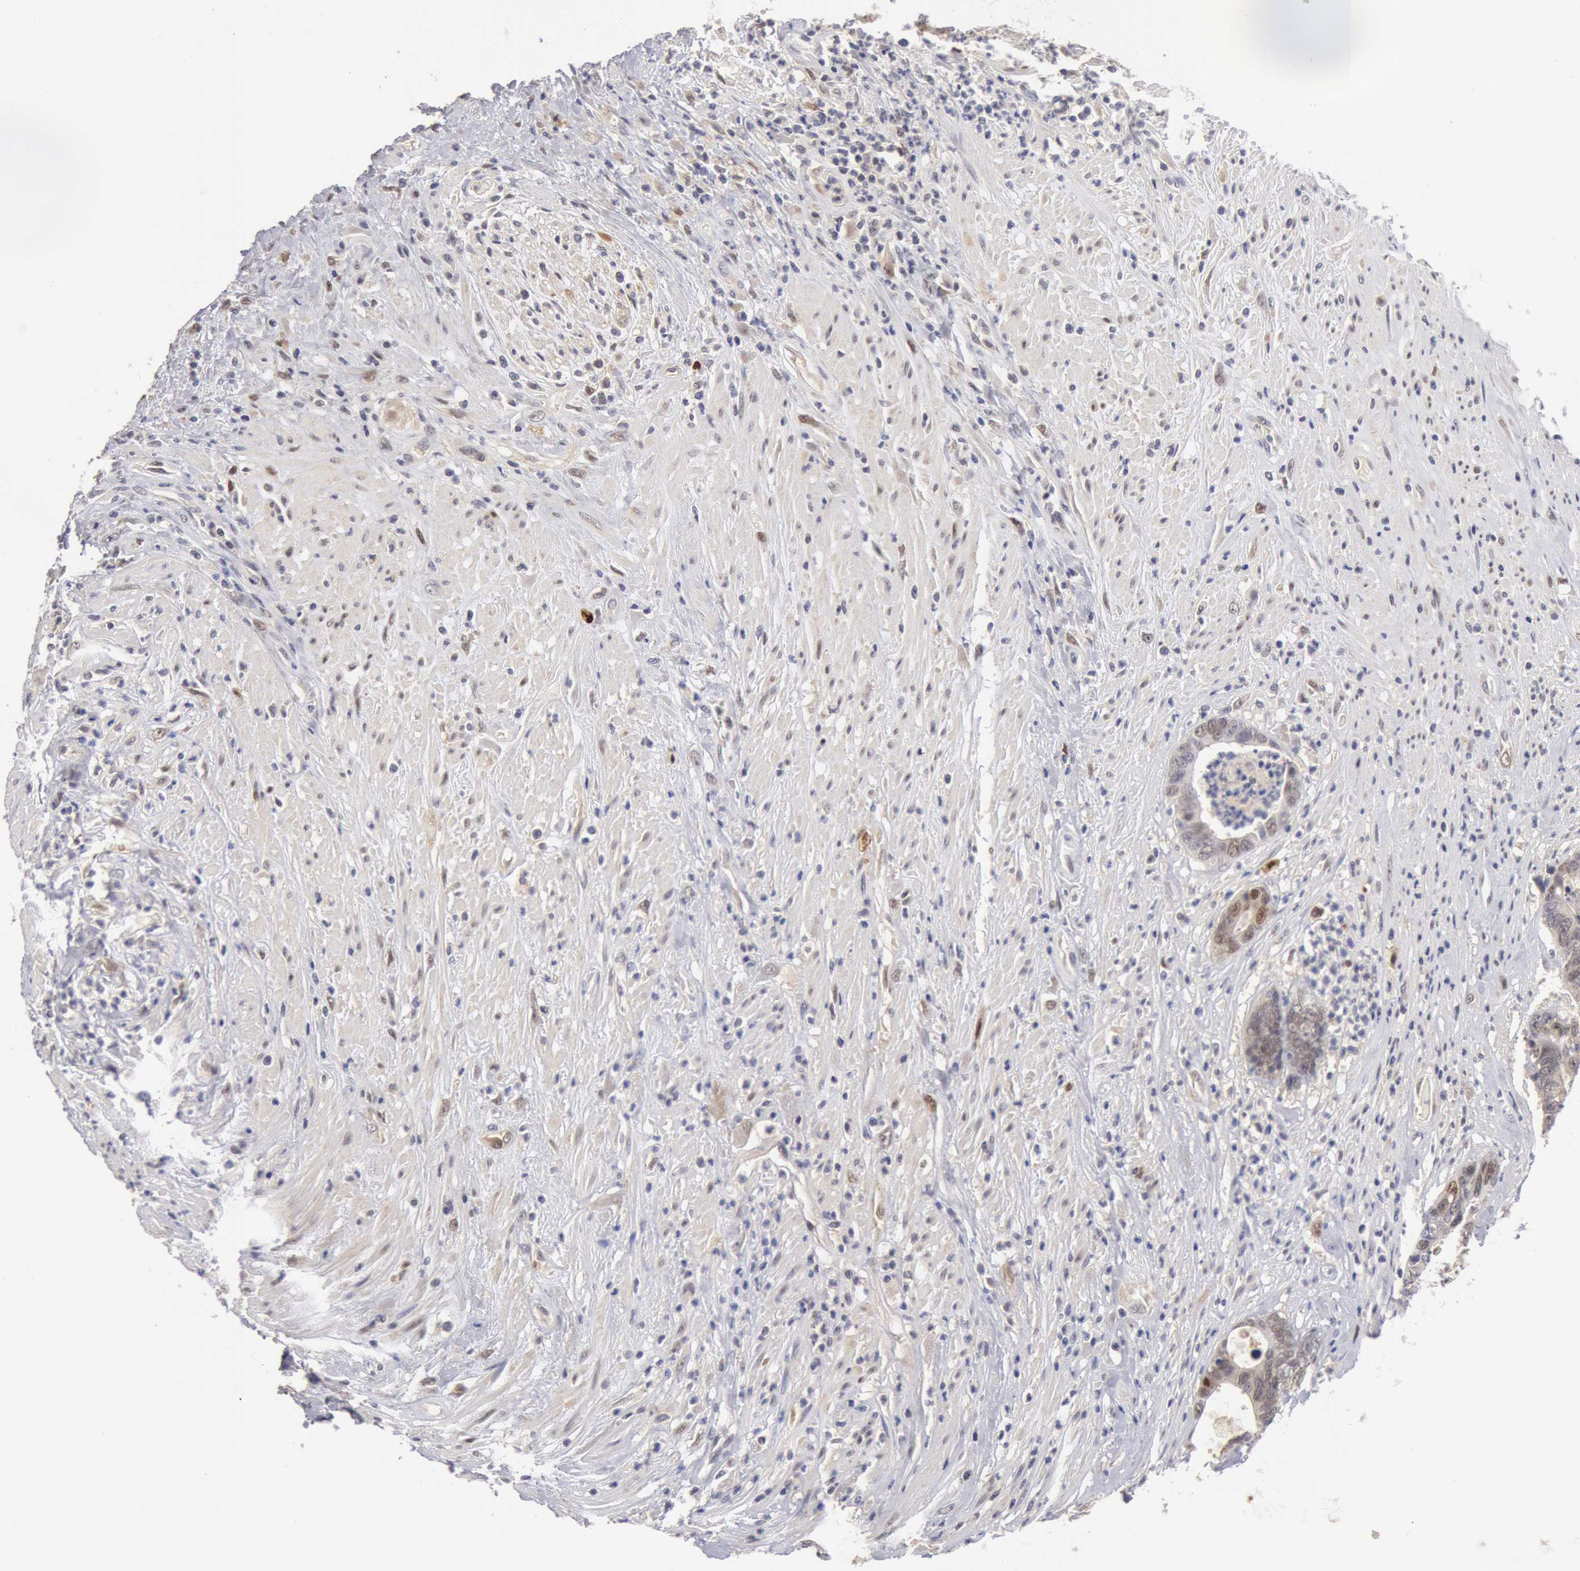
{"staining": {"intensity": "negative", "quantity": "none", "location": "none"}, "tissue": "colorectal cancer", "cell_type": "Tumor cells", "image_type": "cancer", "snomed": [{"axis": "morphology", "description": "Adenocarcinoma, NOS"}, {"axis": "topography", "description": "Rectum"}], "caption": "This is an immunohistochemistry histopathology image of human colorectal cancer. There is no positivity in tumor cells.", "gene": "TXNRD1", "patient": {"sex": "female", "age": 65}}